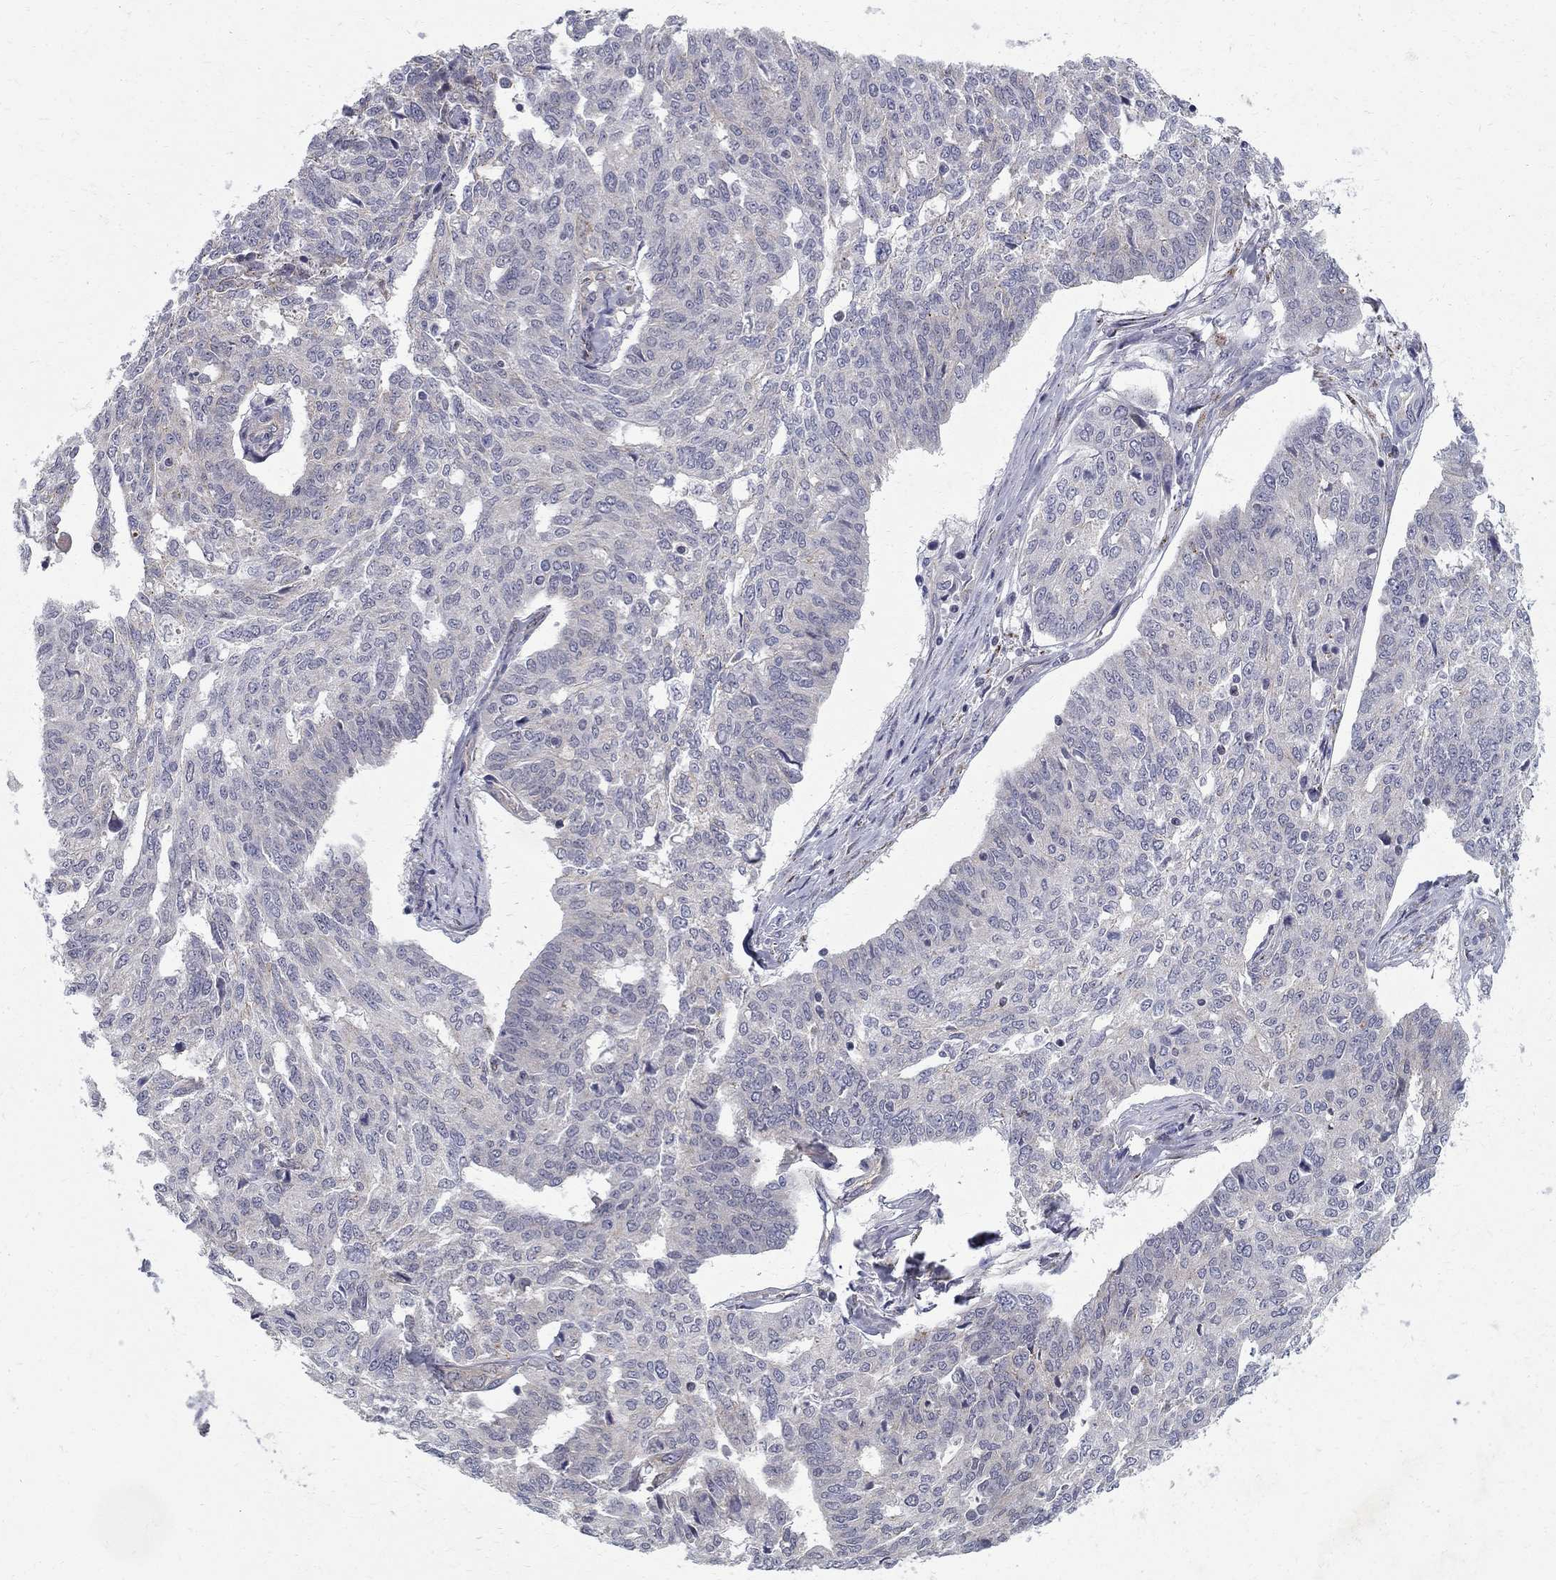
{"staining": {"intensity": "negative", "quantity": "none", "location": "none"}, "tissue": "ovarian cancer", "cell_type": "Tumor cells", "image_type": "cancer", "snomed": [{"axis": "morphology", "description": "Cystadenocarcinoma, serous, NOS"}, {"axis": "topography", "description": "Ovary"}], "caption": "High magnification brightfield microscopy of serous cystadenocarcinoma (ovarian) stained with DAB (brown) and counterstained with hematoxylin (blue): tumor cells show no significant staining.", "gene": "CLIC6", "patient": {"sex": "female", "age": 67}}